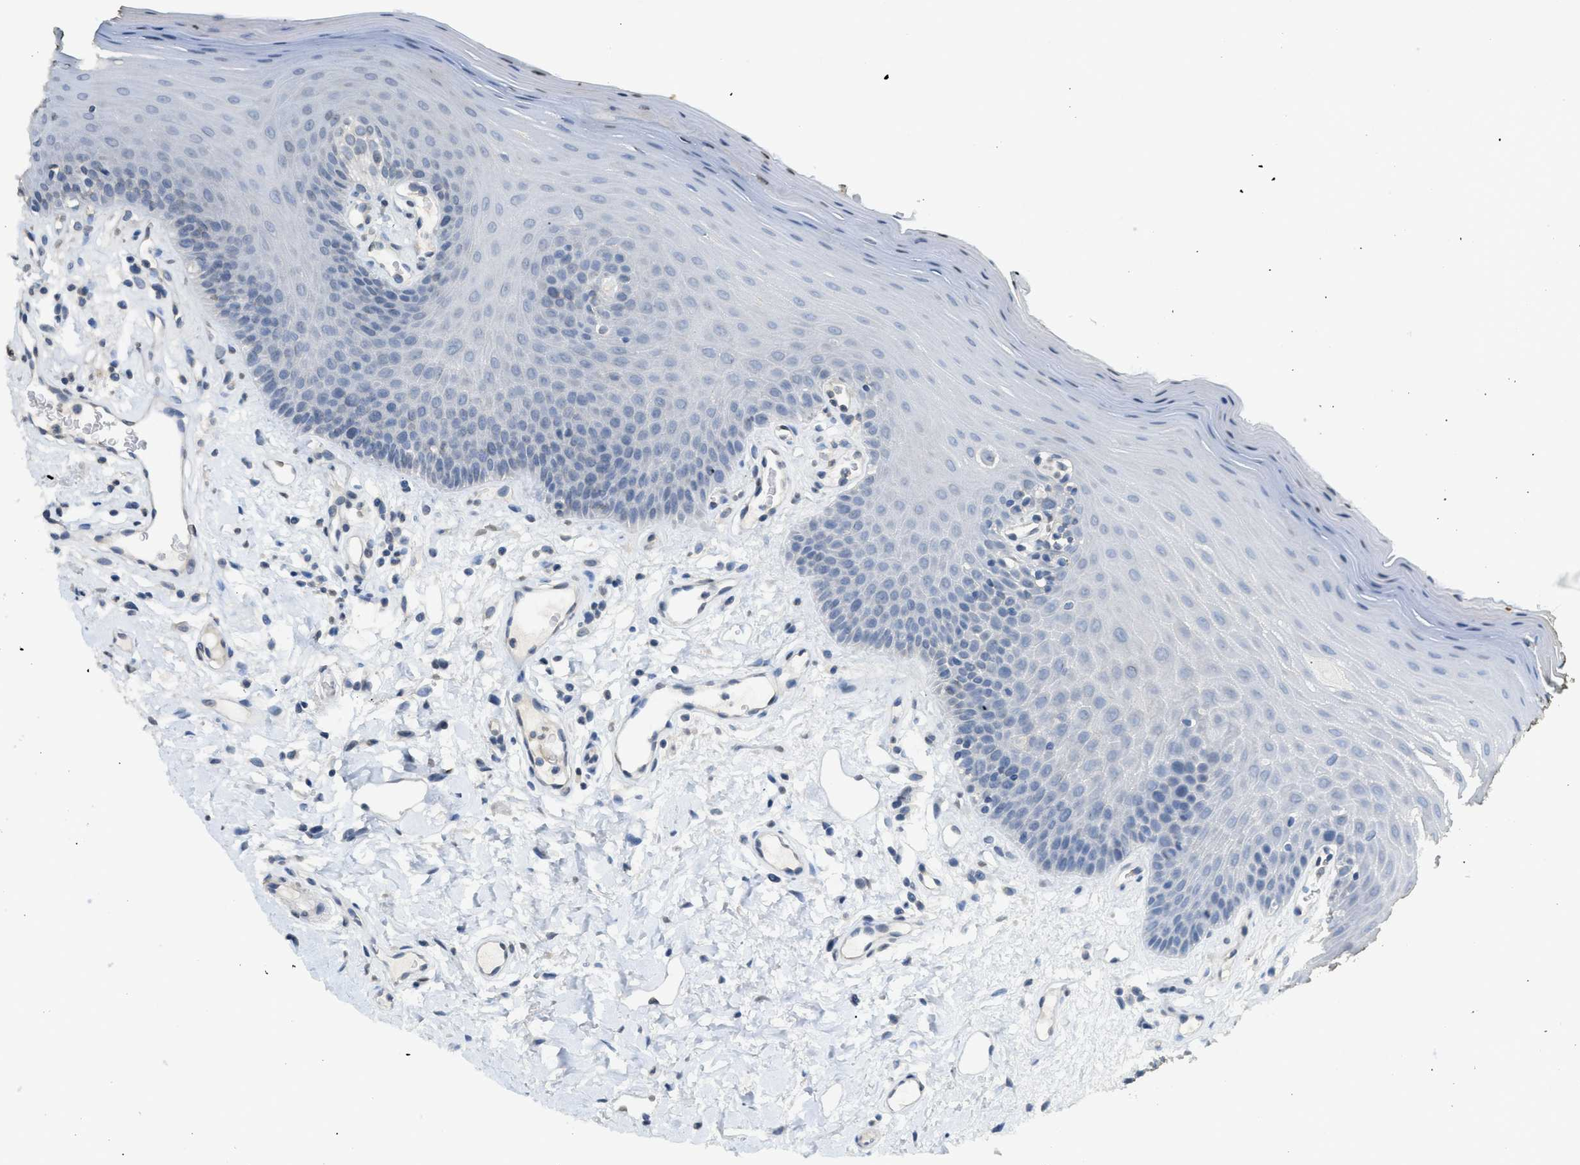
{"staining": {"intensity": "negative", "quantity": "none", "location": "none"}, "tissue": "oral mucosa", "cell_type": "Squamous epithelial cells", "image_type": "normal", "snomed": [{"axis": "morphology", "description": "Normal tissue, NOS"}, {"axis": "morphology", "description": "Squamous cell carcinoma, NOS"}, {"axis": "topography", "description": "Skeletal muscle"}, {"axis": "topography", "description": "Adipose tissue"}, {"axis": "topography", "description": "Vascular tissue"}, {"axis": "topography", "description": "Oral tissue"}, {"axis": "topography", "description": "Peripheral nerve tissue"}, {"axis": "topography", "description": "Head-Neck"}], "caption": "Histopathology image shows no protein expression in squamous epithelial cells of benign oral mucosa.", "gene": "NR5A2", "patient": {"sex": "male", "age": 71}}